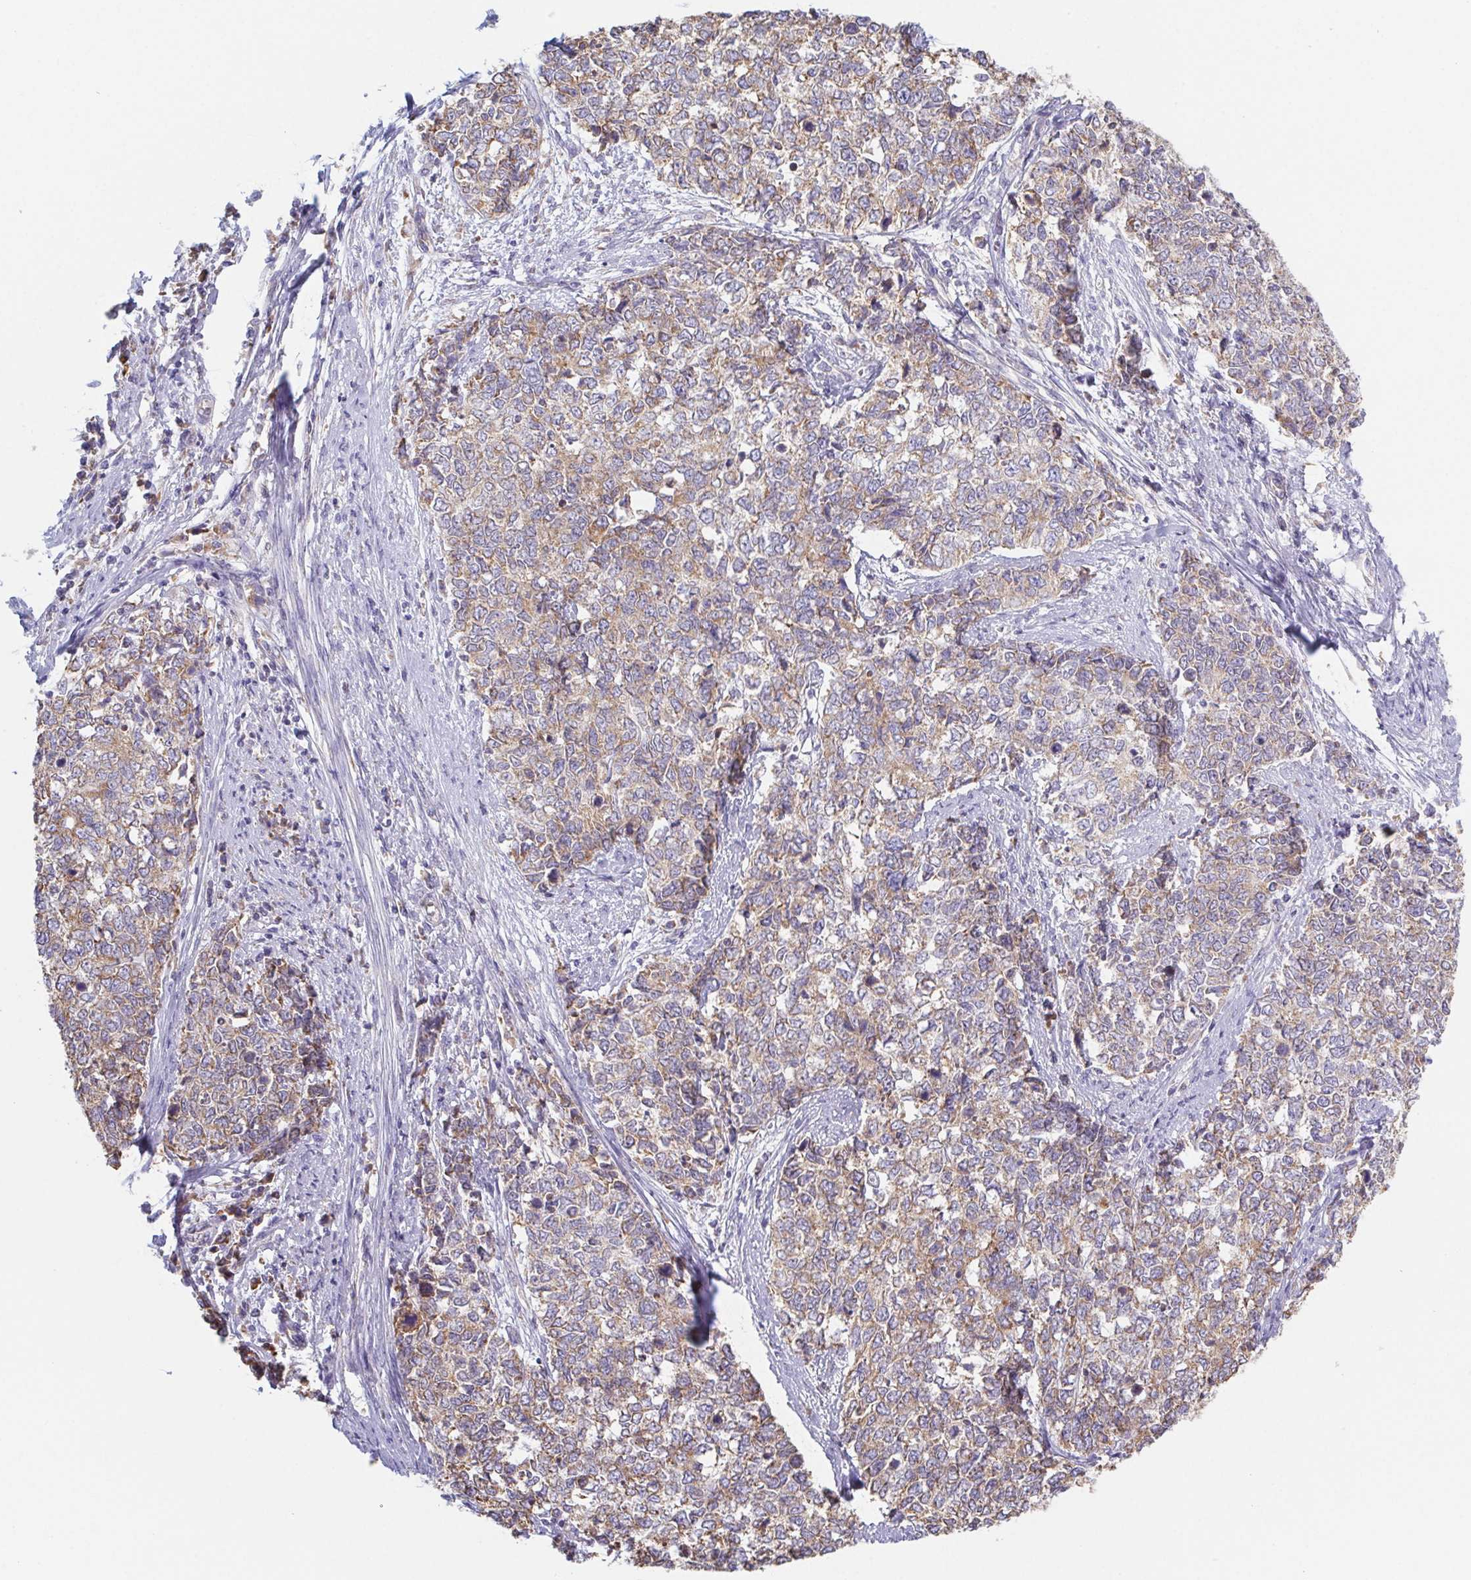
{"staining": {"intensity": "weak", "quantity": ">75%", "location": "cytoplasmic/membranous"}, "tissue": "cervical cancer", "cell_type": "Tumor cells", "image_type": "cancer", "snomed": [{"axis": "morphology", "description": "Adenocarcinoma, NOS"}, {"axis": "topography", "description": "Cervix"}], "caption": "IHC of cervical cancer (adenocarcinoma) reveals low levels of weak cytoplasmic/membranous expression in about >75% of tumor cells. The staining was performed using DAB (3,3'-diaminobenzidine) to visualize the protein expression in brown, while the nuclei were stained in blue with hematoxylin (Magnification: 20x).", "gene": "ADAM8", "patient": {"sex": "female", "age": 63}}